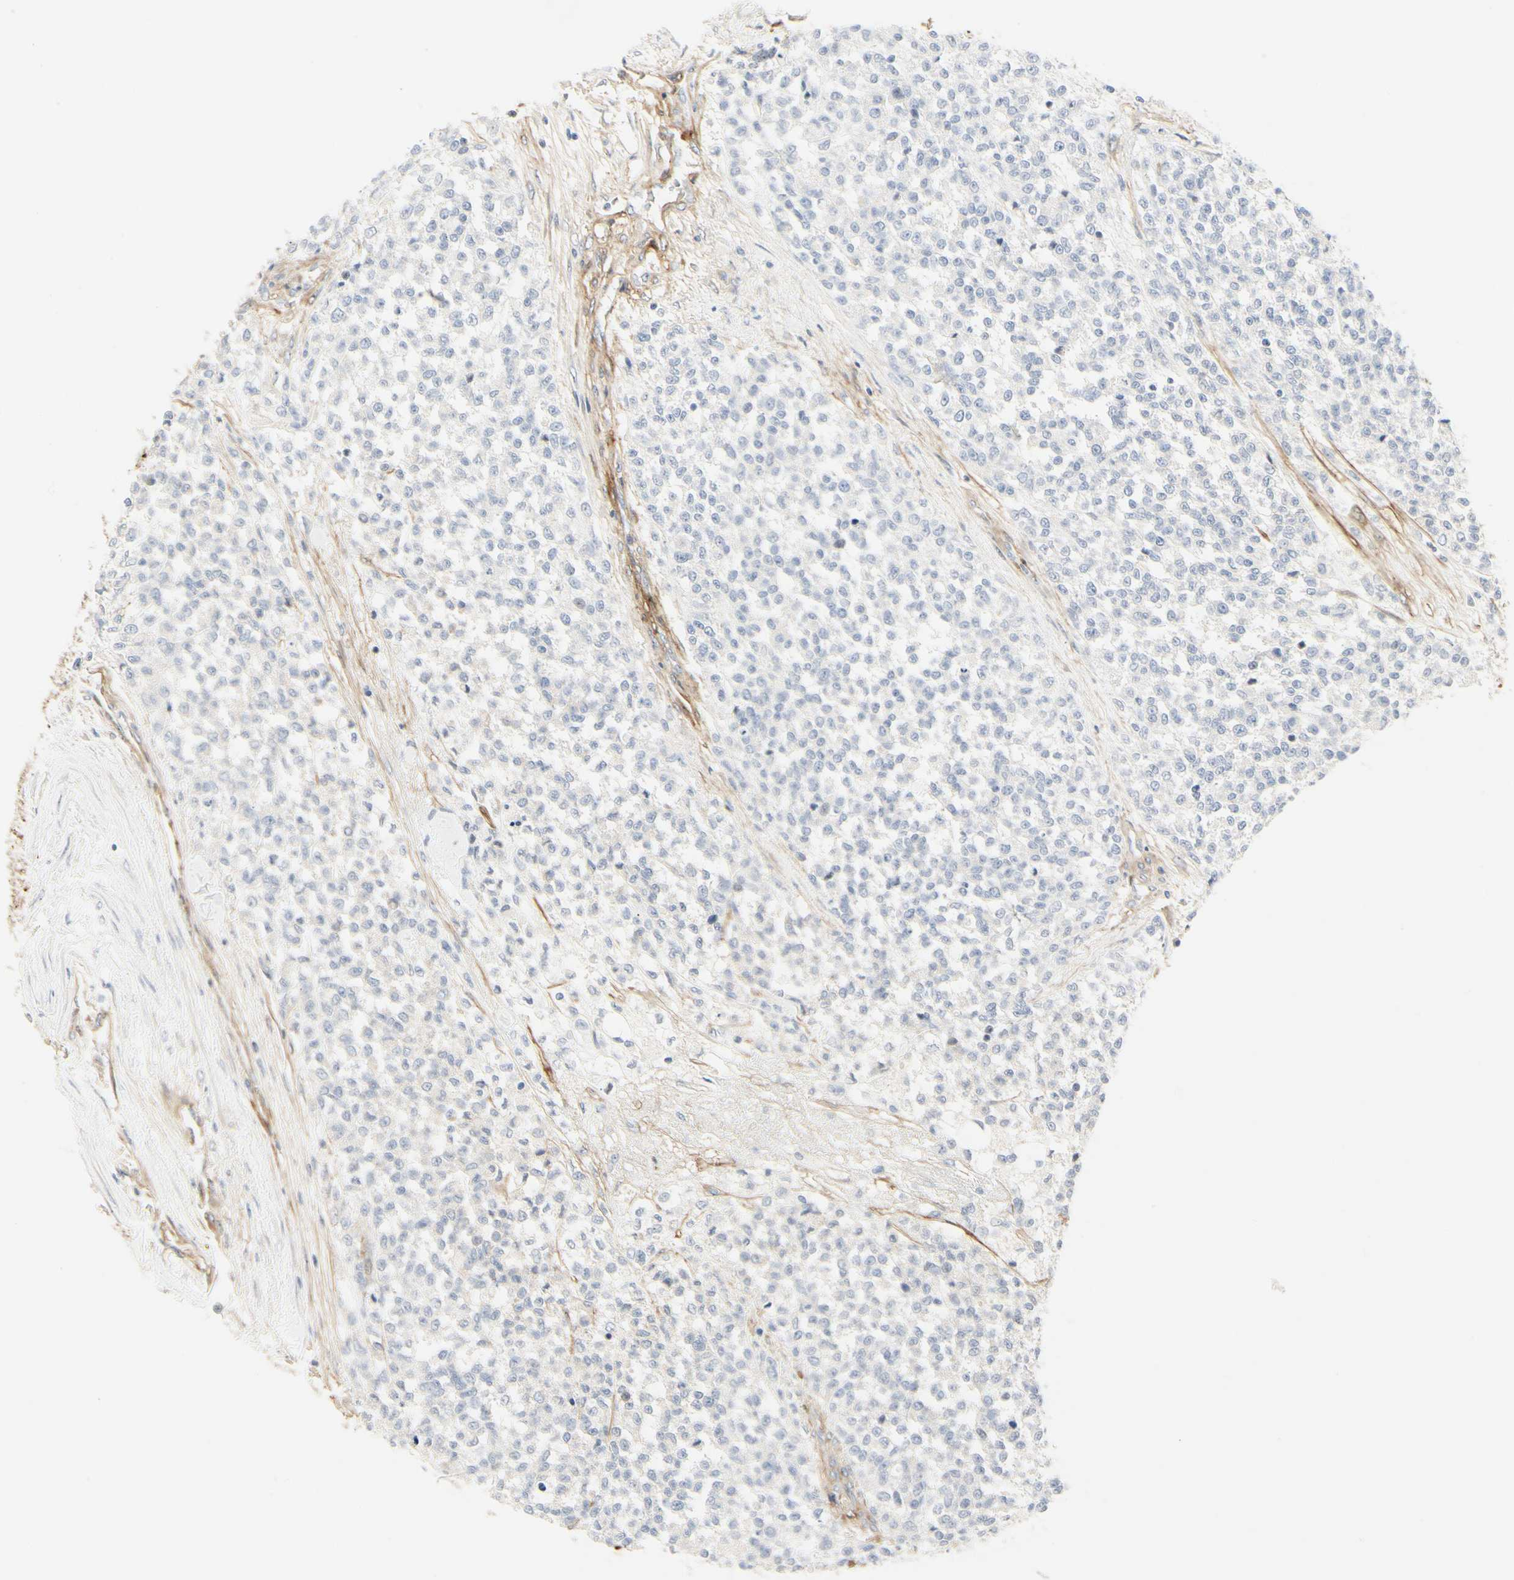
{"staining": {"intensity": "negative", "quantity": "none", "location": "none"}, "tissue": "testis cancer", "cell_type": "Tumor cells", "image_type": "cancer", "snomed": [{"axis": "morphology", "description": "Seminoma, NOS"}, {"axis": "topography", "description": "Testis"}], "caption": "An image of seminoma (testis) stained for a protein reveals no brown staining in tumor cells. Nuclei are stained in blue.", "gene": "GGT5", "patient": {"sex": "male", "age": 59}}